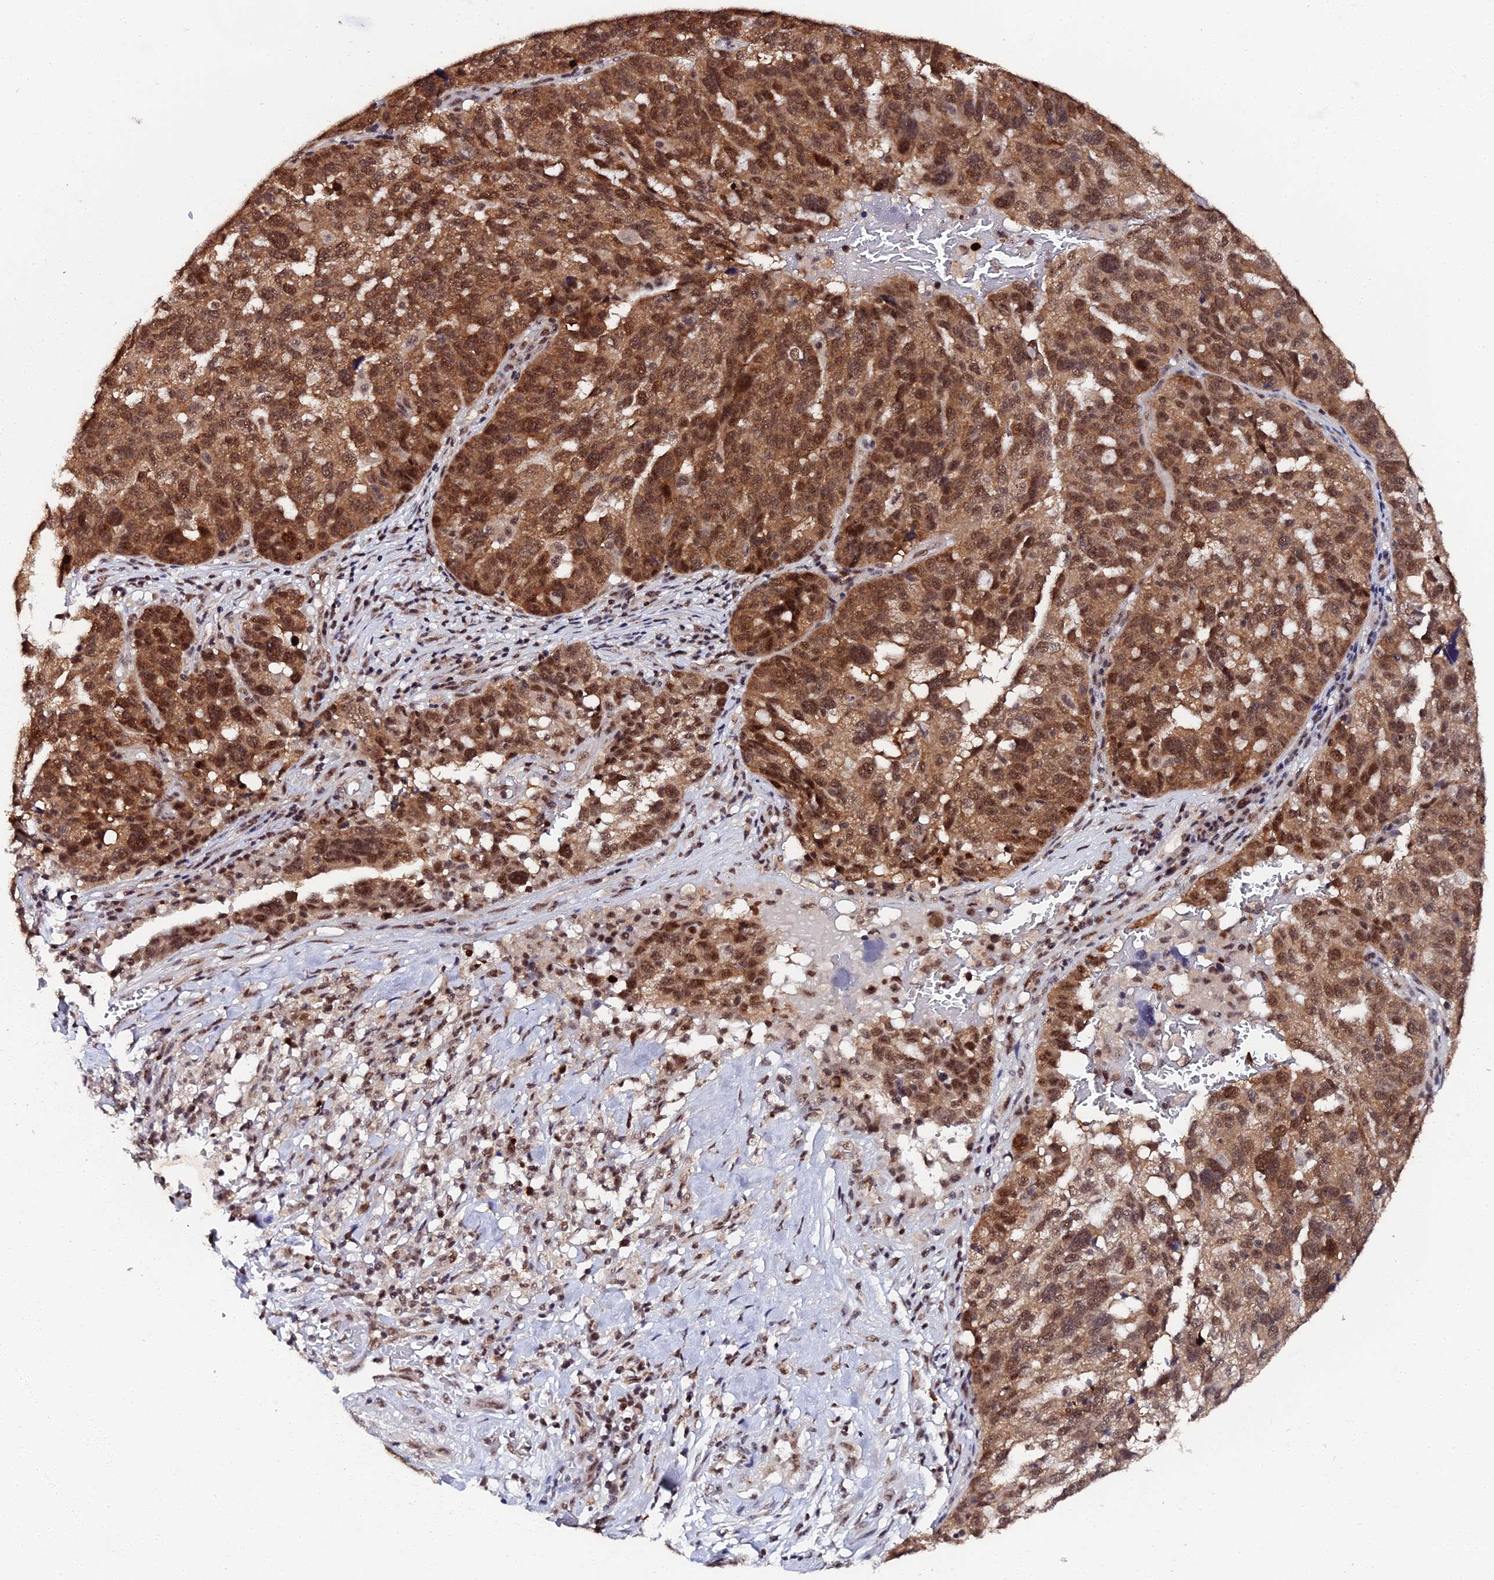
{"staining": {"intensity": "strong", "quantity": ">75%", "location": "cytoplasmic/membranous,nuclear"}, "tissue": "ovarian cancer", "cell_type": "Tumor cells", "image_type": "cancer", "snomed": [{"axis": "morphology", "description": "Cystadenocarcinoma, serous, NOS"}, {"axis": "topography", "description": "Ovary"}], "caption": "Immunohistochemical staining of human ovarian cancer (serous cystadenocarcinoma) exhibits strong cytoplasmic/membranous and nuclear protein staining in about >75% of tumor cells.", "gene": "MAGOHB", "patient": {"sex": "female", "age": 59}}